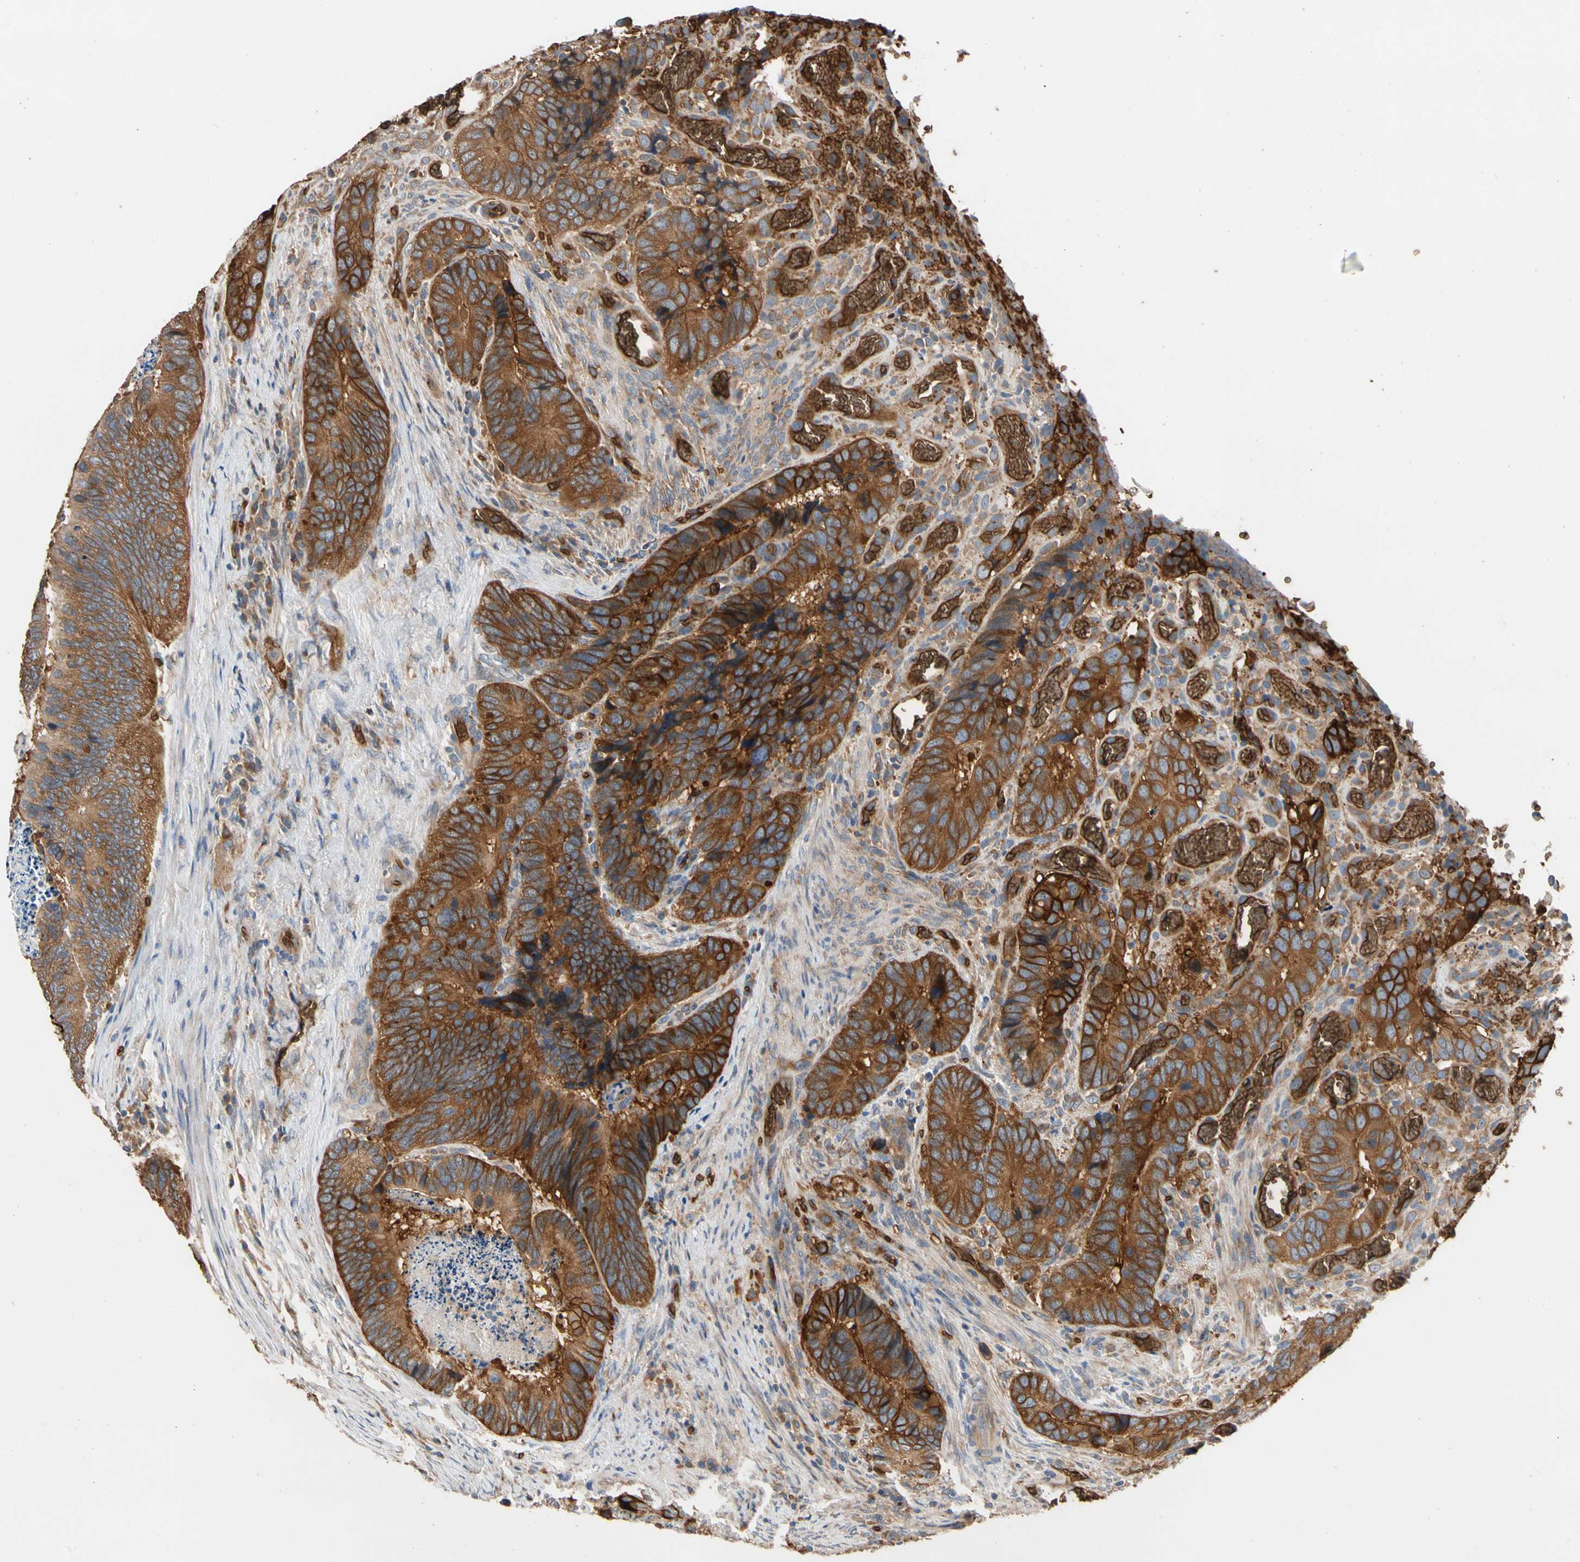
{"staining": {"intensity": "strong", "quantity": ">75%", "location": "cytoplasmic/membranous"}, "tissue": "colorectal cancer", "cell_type": "Tumor cells", "image_type": "cancer", "snomed": [{"axis": "morphology", "description": "Adenocarcinoma, NOS"}, {"axis": "topography", "description": "Colon"}], "caption": "Protein staining of colorectal cancer tissue reveals strong cytoplasmic/membranous staining in approximately >75% of tumor cells. Immunohistochemistry (ihc) stains the protein in brown and the nuclei are stained blue.", "gene": "RIOK2", "patient": {"sex": "male", "age": 72}}